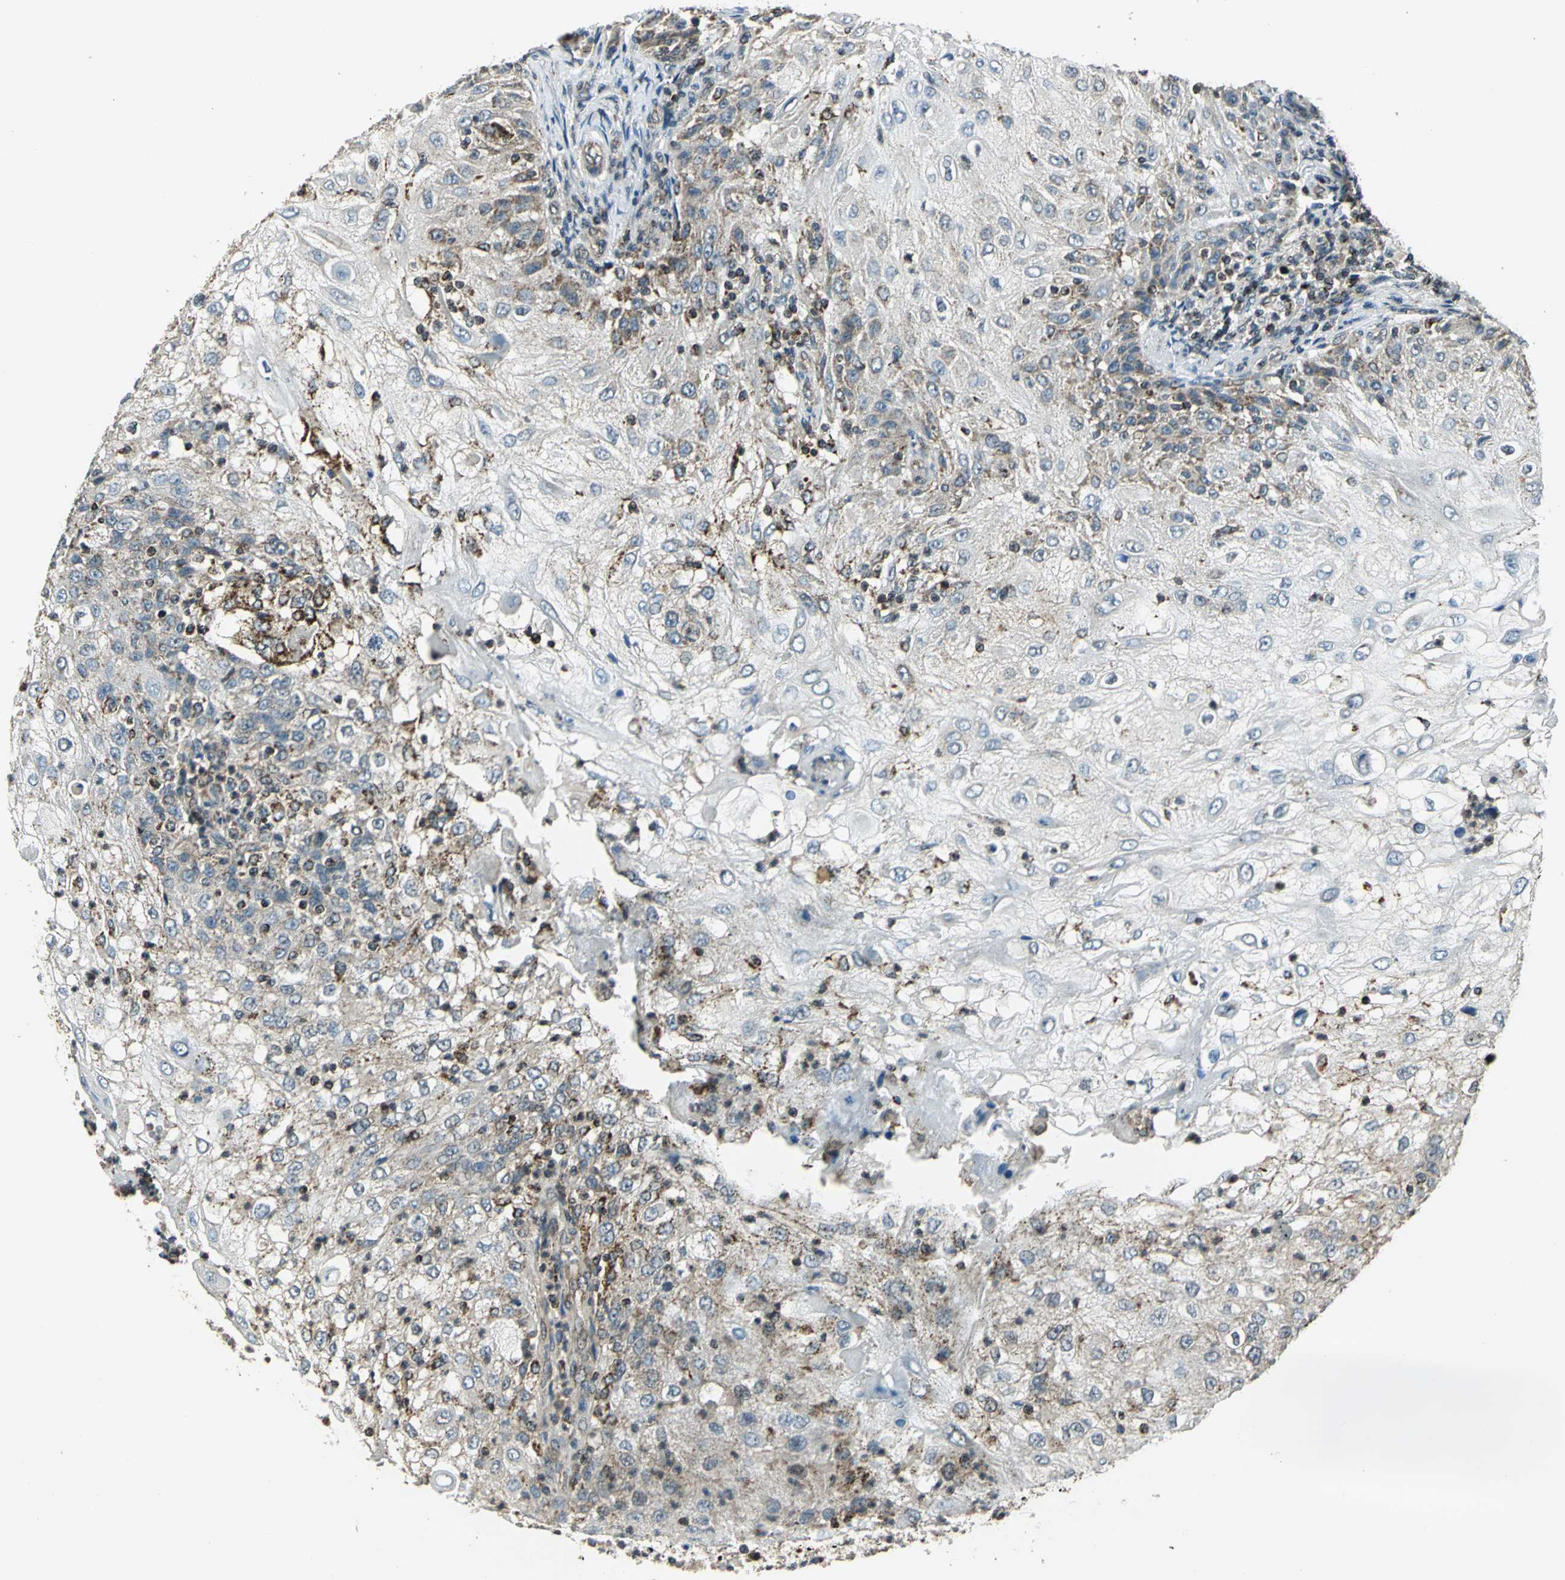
{"staining": {"intensity": "moderate", "quantity": "25%-75%", "location": "cytoplasmic/membranous"}, "tissue": "skin cancer", "cell_type": "Tumor cells", "image_type": "cancer", "snomed": [{"axis": "morphology", "description": "Normal tissue, NOS"}, {"axis": "morphology", "description": "Squamous cell carcinoma, NOS"}, {"axis": "topography", "description": "Skin"}], "caption": "Protein staining demonstrates moderate cytoplasmic/membranous staining in approximately 25%-75% of tumor cells in skin cancer.", "gene": "NUDT2", "patient": {"sex": "female", "age": 83}}